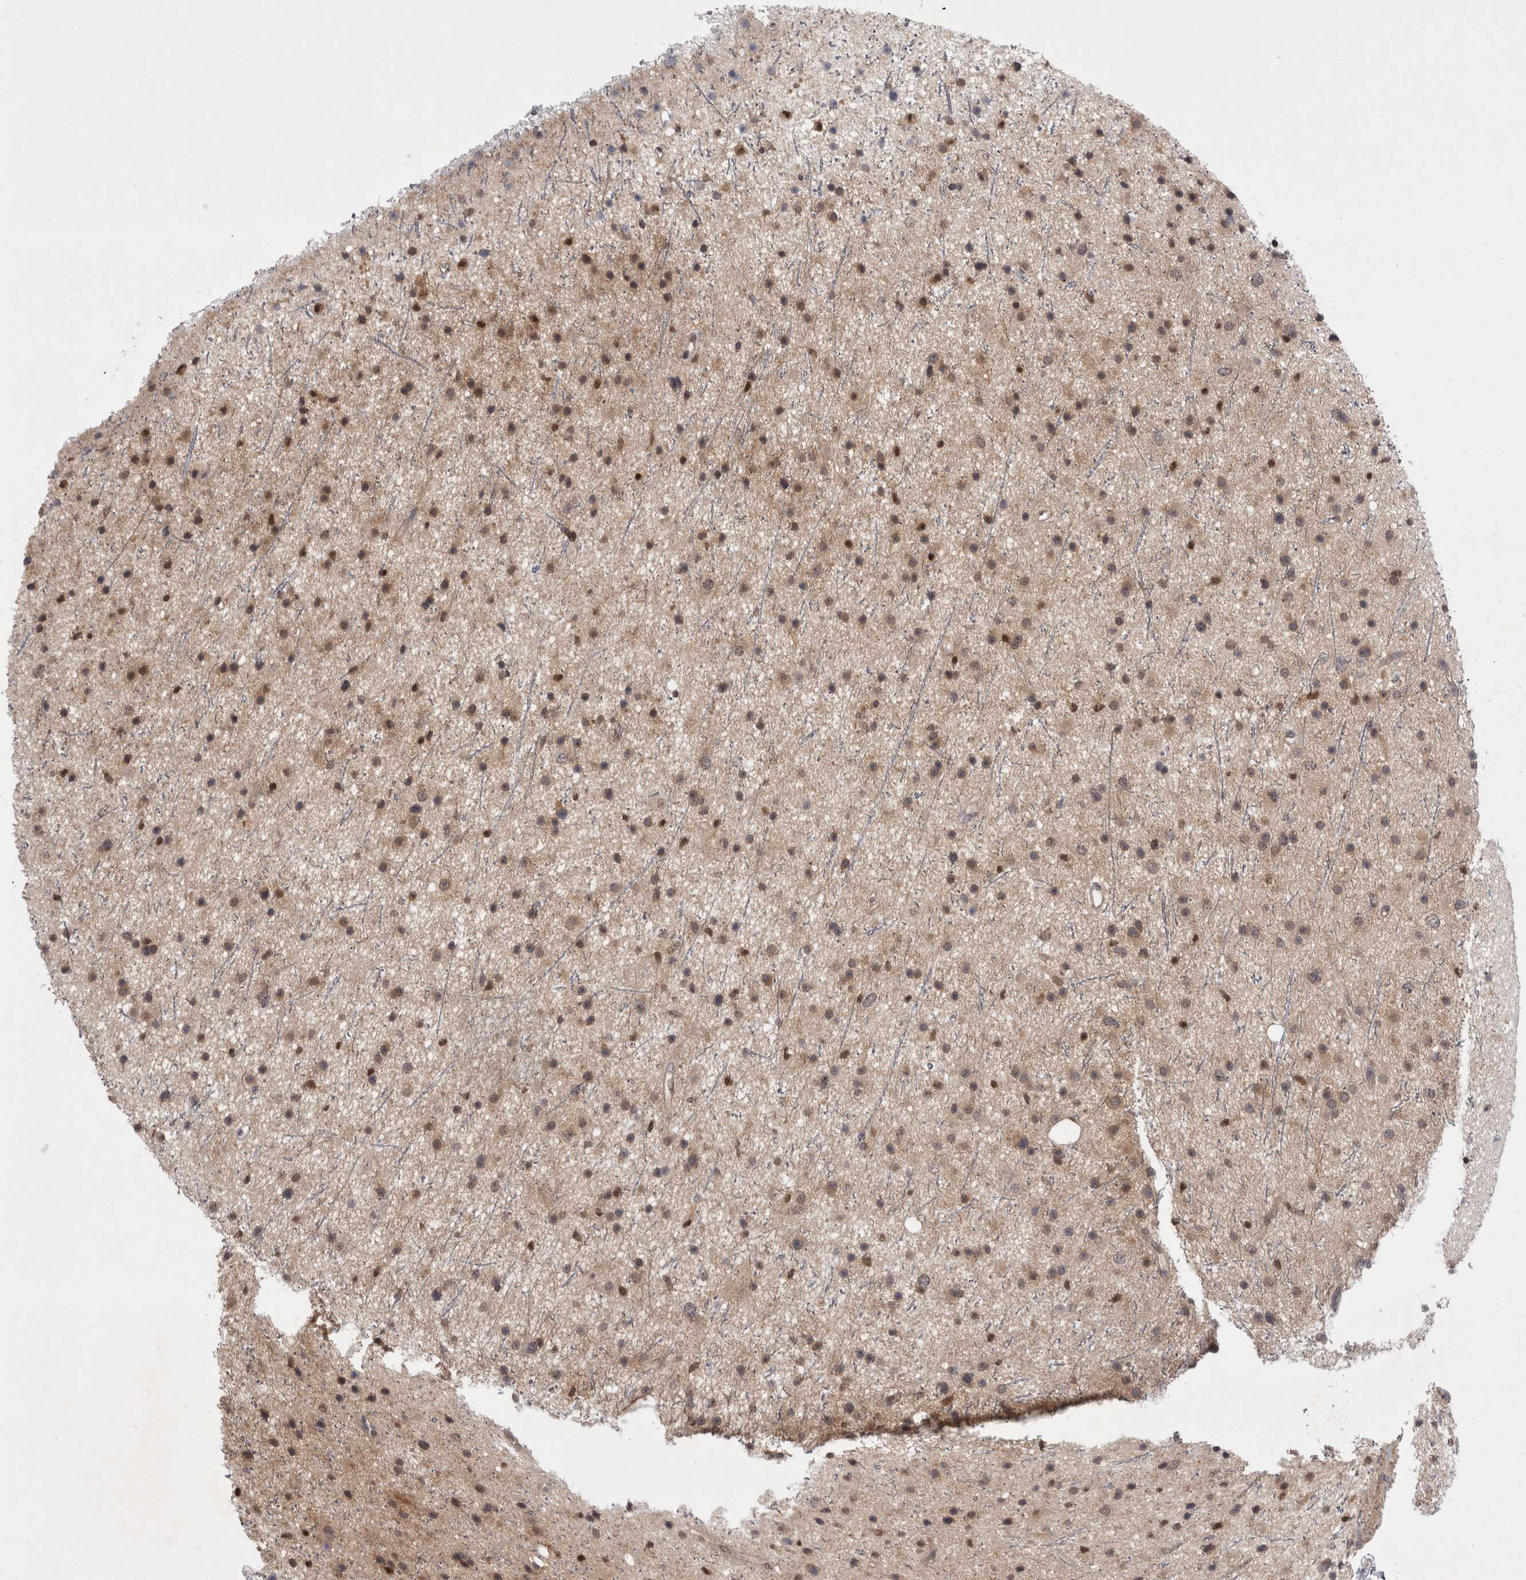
{"staining": {"intensity": "moderate", "quantity": "25%-75%", "location": "cytoplasmic/membranous,nuclear"}, "tissue": "glioma", "cell_type": "Tumor cells", "image_type": "cancer", "snomed": [{"axis": "morphology", "description": "Glioma, malignant, Low grade"}, {"axis": "topography", "description": "Cerebral cortex"}], "caption": "A histopathology image of glioma stained for a protein exhibits moderate cytoplasmic/membranous and nuclear brown staining in tumor cells.", "gene": "NFATC2", "patient": {"sex": "female", "age": 39}}